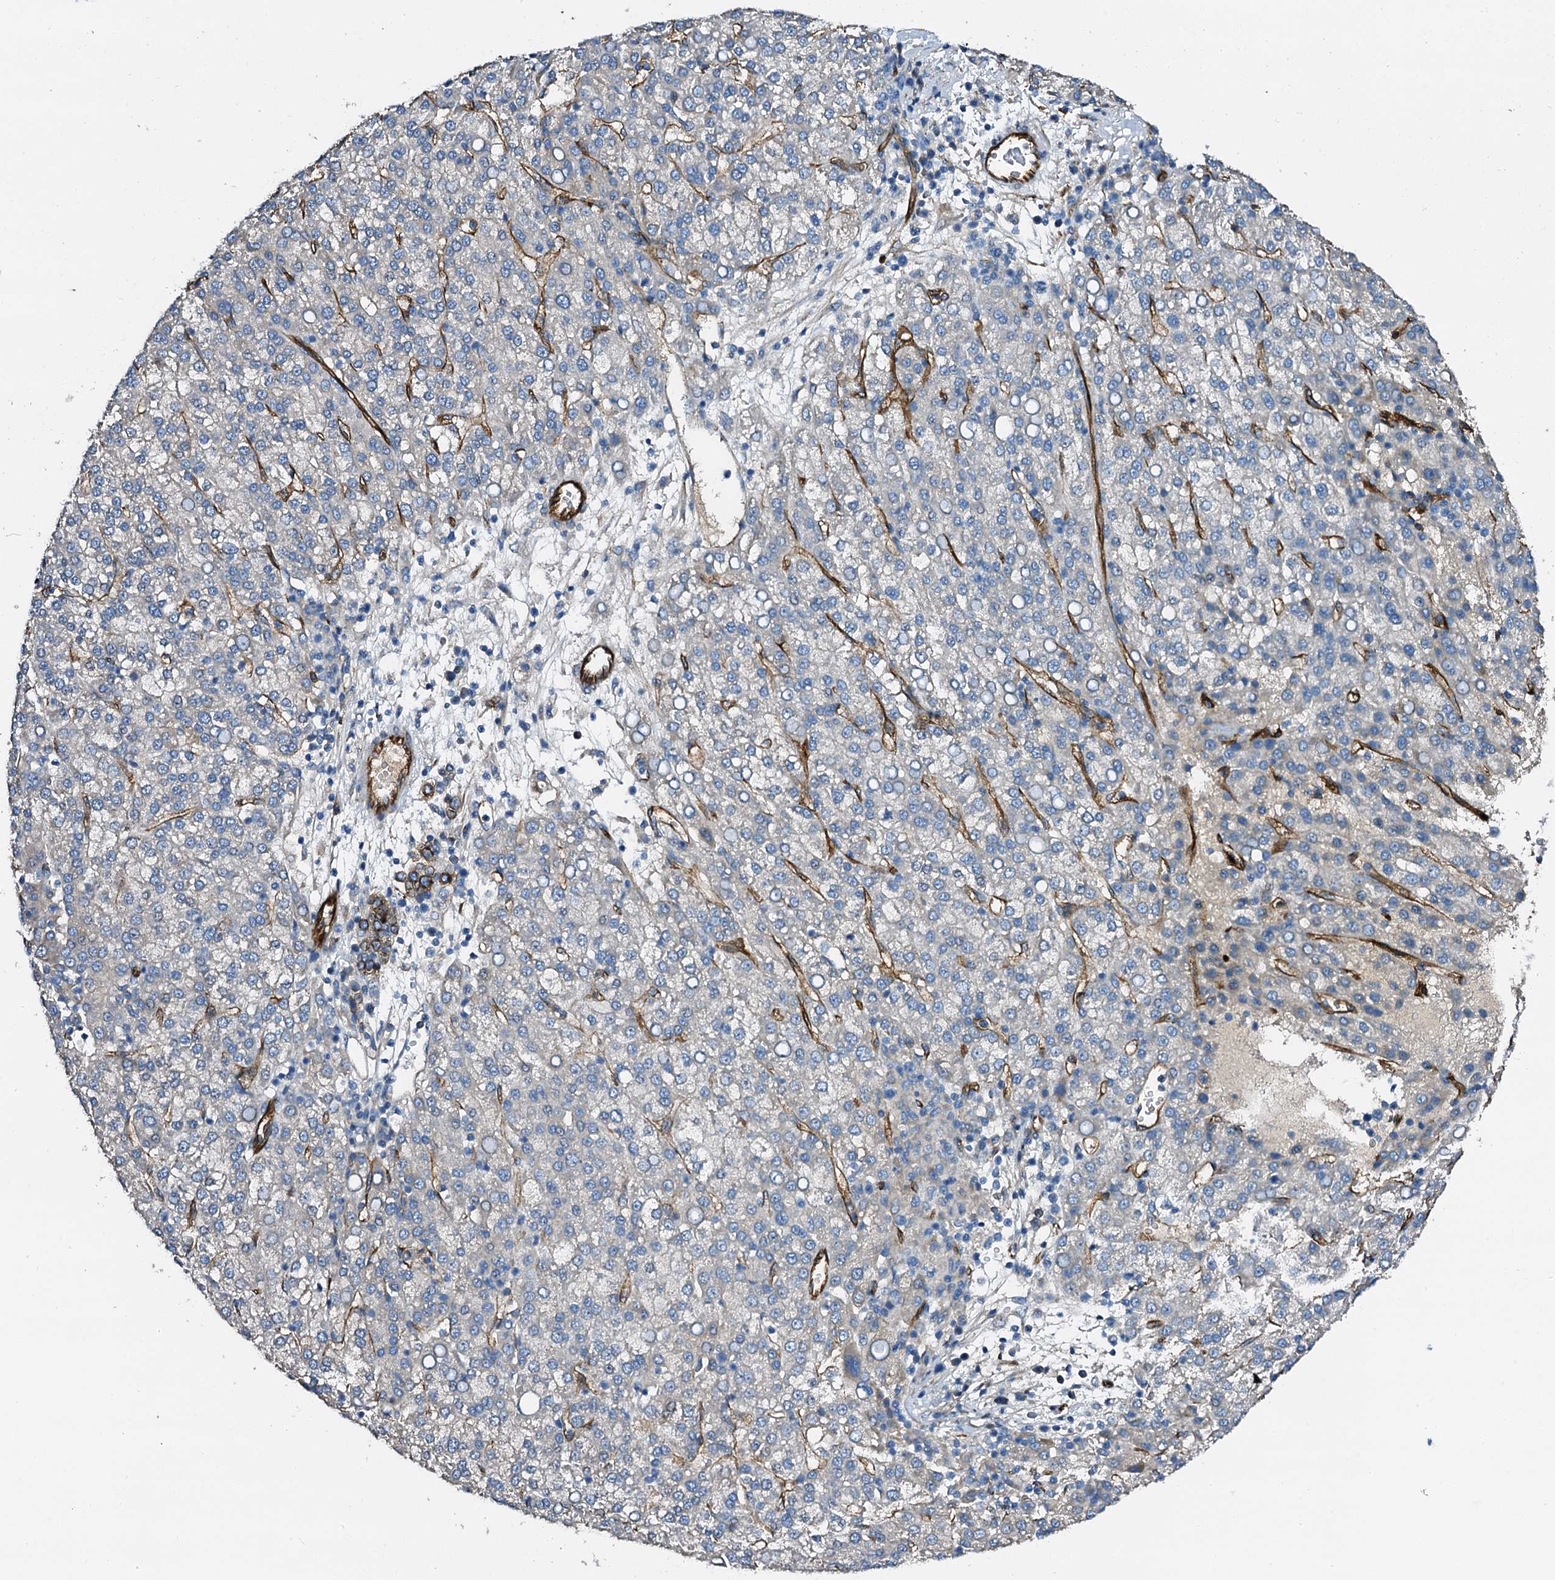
{"staining": {"intensity": "negative", "quantity": "none", "location": "none"}, "tissue": "liver cancer", "cell_type": "Tumor cells", "image_type": "cancer", "snomed": [{"axis": "morphology", "description": "Carcinoma, Hepatocellular, NOS"}, {"axis": "topography", "description": "Liver"}], "caption": "A high-resolution image shows IHC staining of liver cancer, which demonstrates no significant staining in tumor cells. (DAB IHC visualized using brightfield microscopy, high magnification).", "gene": "DBX1", "patient": {"sex": "female", "age": 58}}